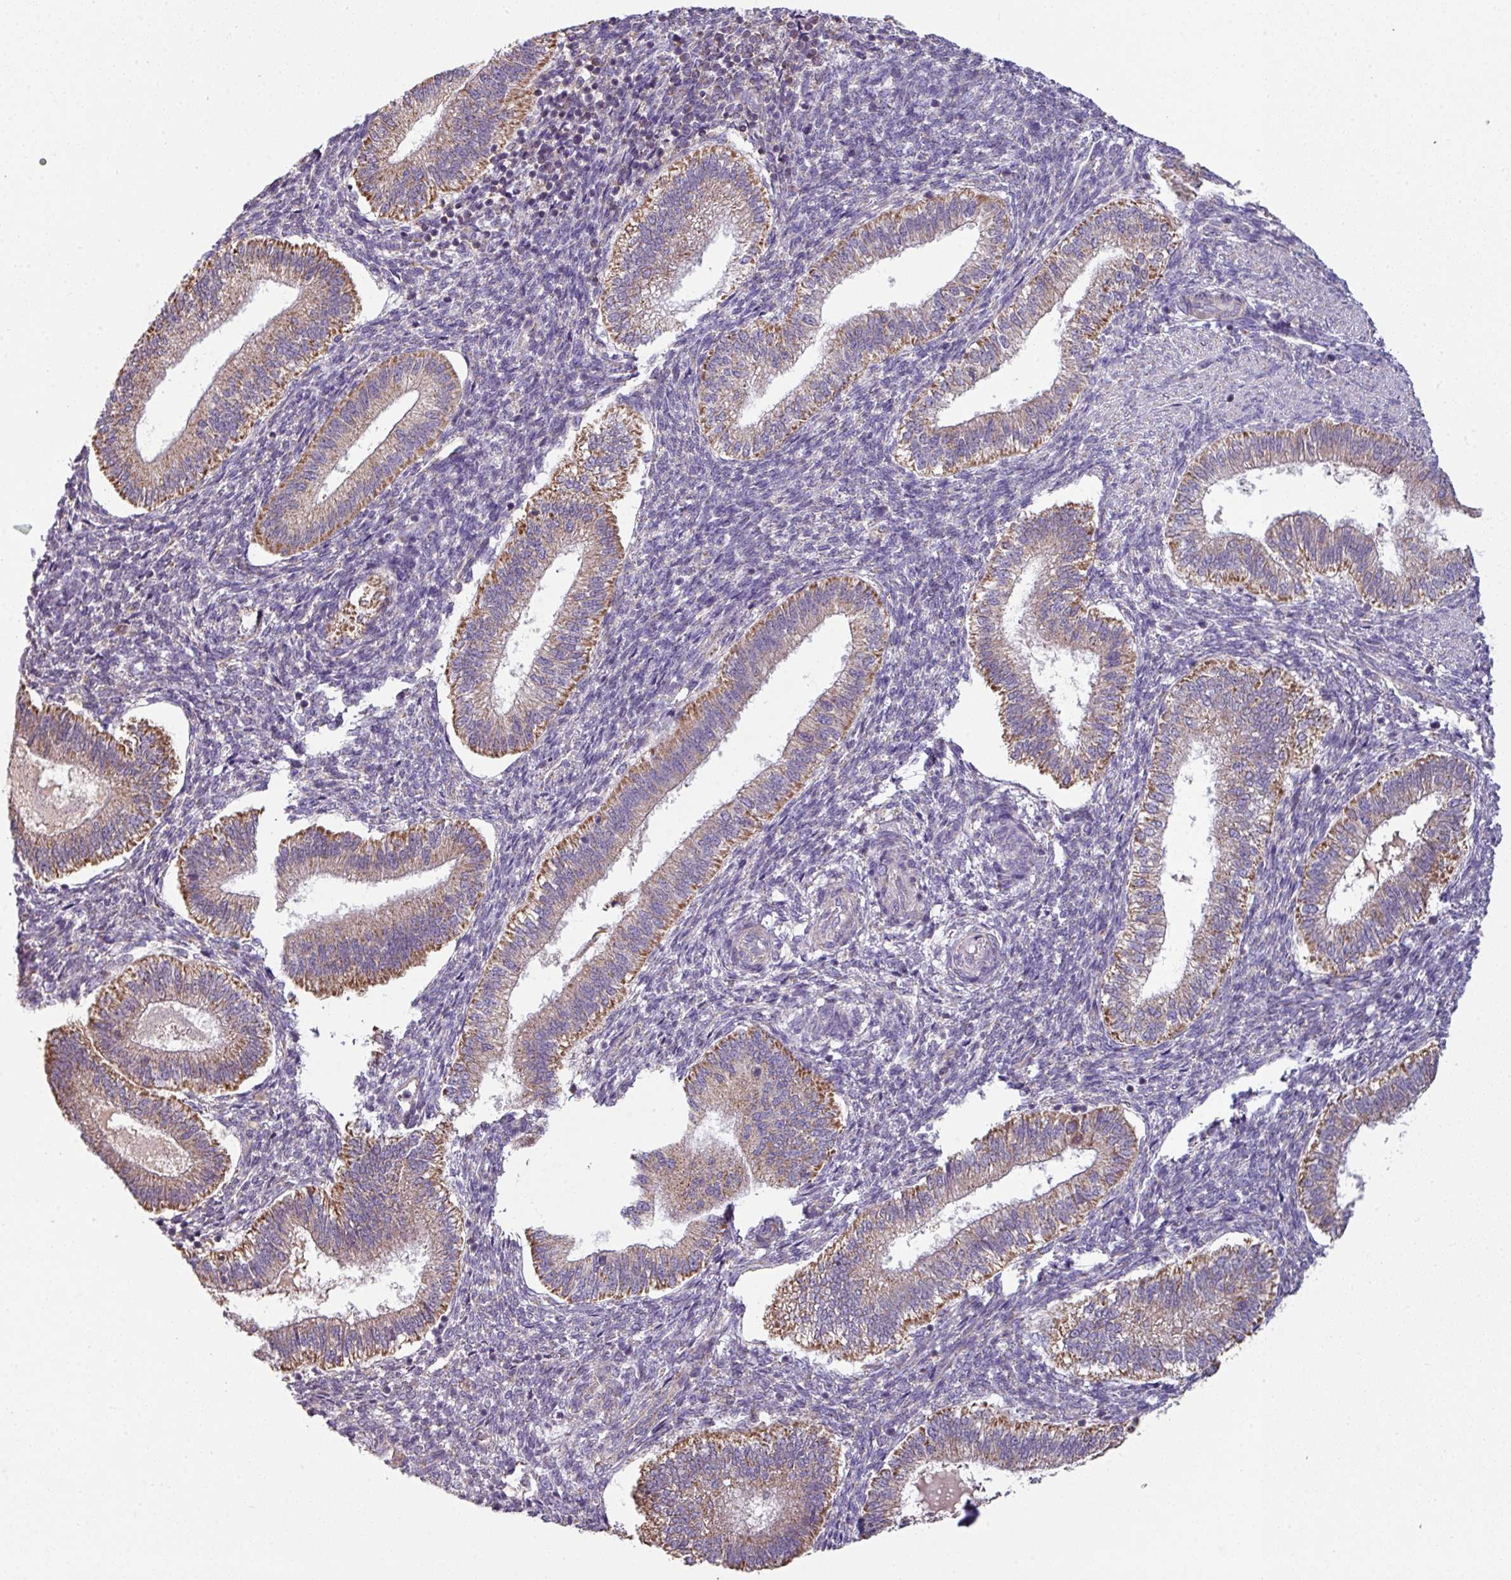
{"staining": {"intensity": "negative", "quantity": "none", "location": "none"}, "tissue": "endometrium", "cell_type": "Cells in endometrial stroma", "image_type": "normal", "snomed": [{"axis": "morphology", "description": "Normal tissue, NOS"}, {"axis": "topography", "description": "Endometrium"}], "caption": "High power microscopy micrograph of an IHC micrograph of benign endometrium, revealing no significant expression in cells in endometrial stroma.", "gene": "LRRC9", "patient": {"sex": "female", "age": 25}}